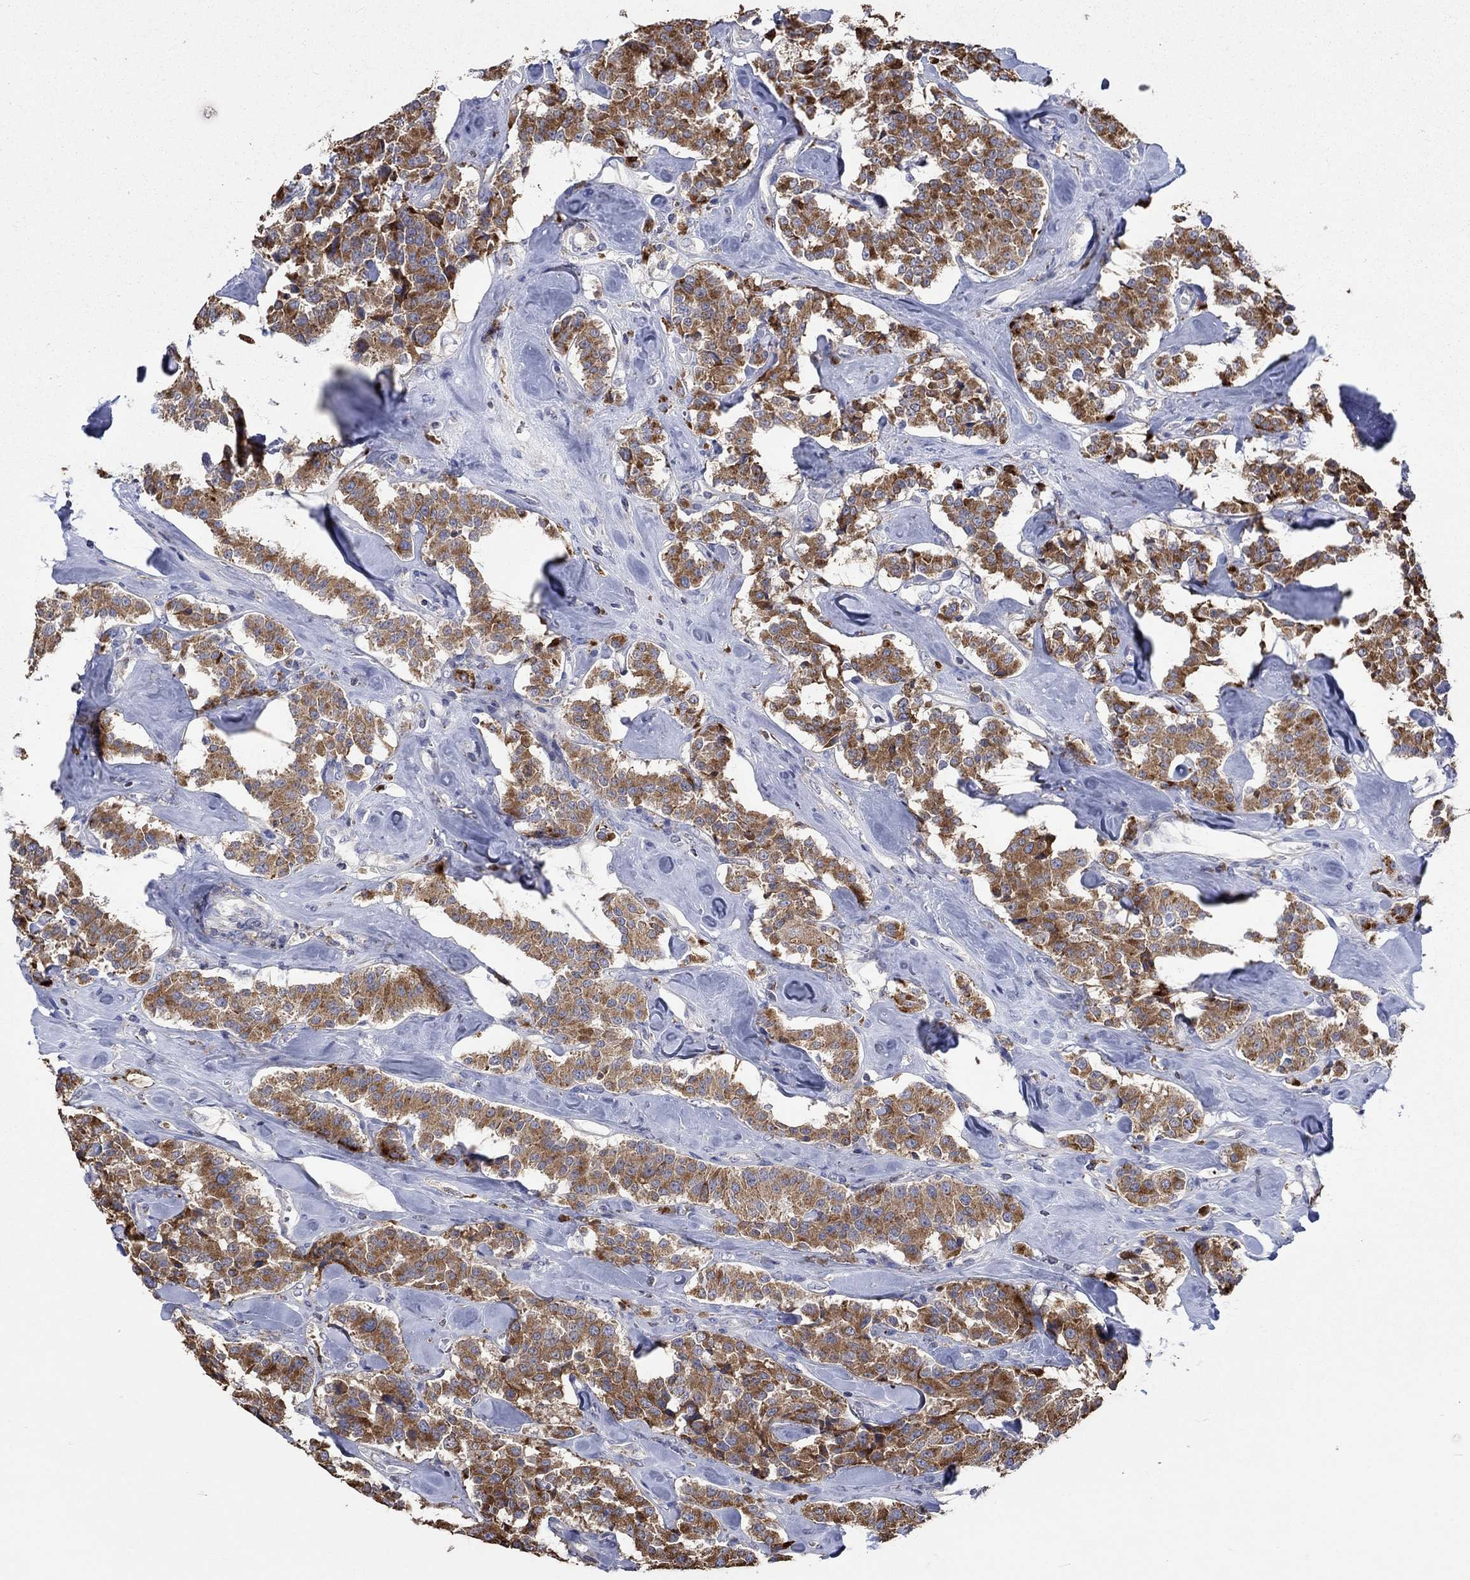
{"staining": {"intensity": "moderate", "quantity": ">75%", "location": "cytoplasmic/membranous"}, "tissue": "carcinoid", "cell_type": "Tumor cells", "image_type": "cancer", "snomed": [{"axis": "morphology", "description": "Carcinoid, malignant, NOS"}, {"axis": "topography", "description": "Pancreas"}], "caption": "This is an image of immunohistochemistry (IHC) staining of carcinoid, which shows moderate expression in the cytoplasmic/membranous of tumor cells.", "gene": "UGT8", "patient": {"sex": "male", "age": 41}}